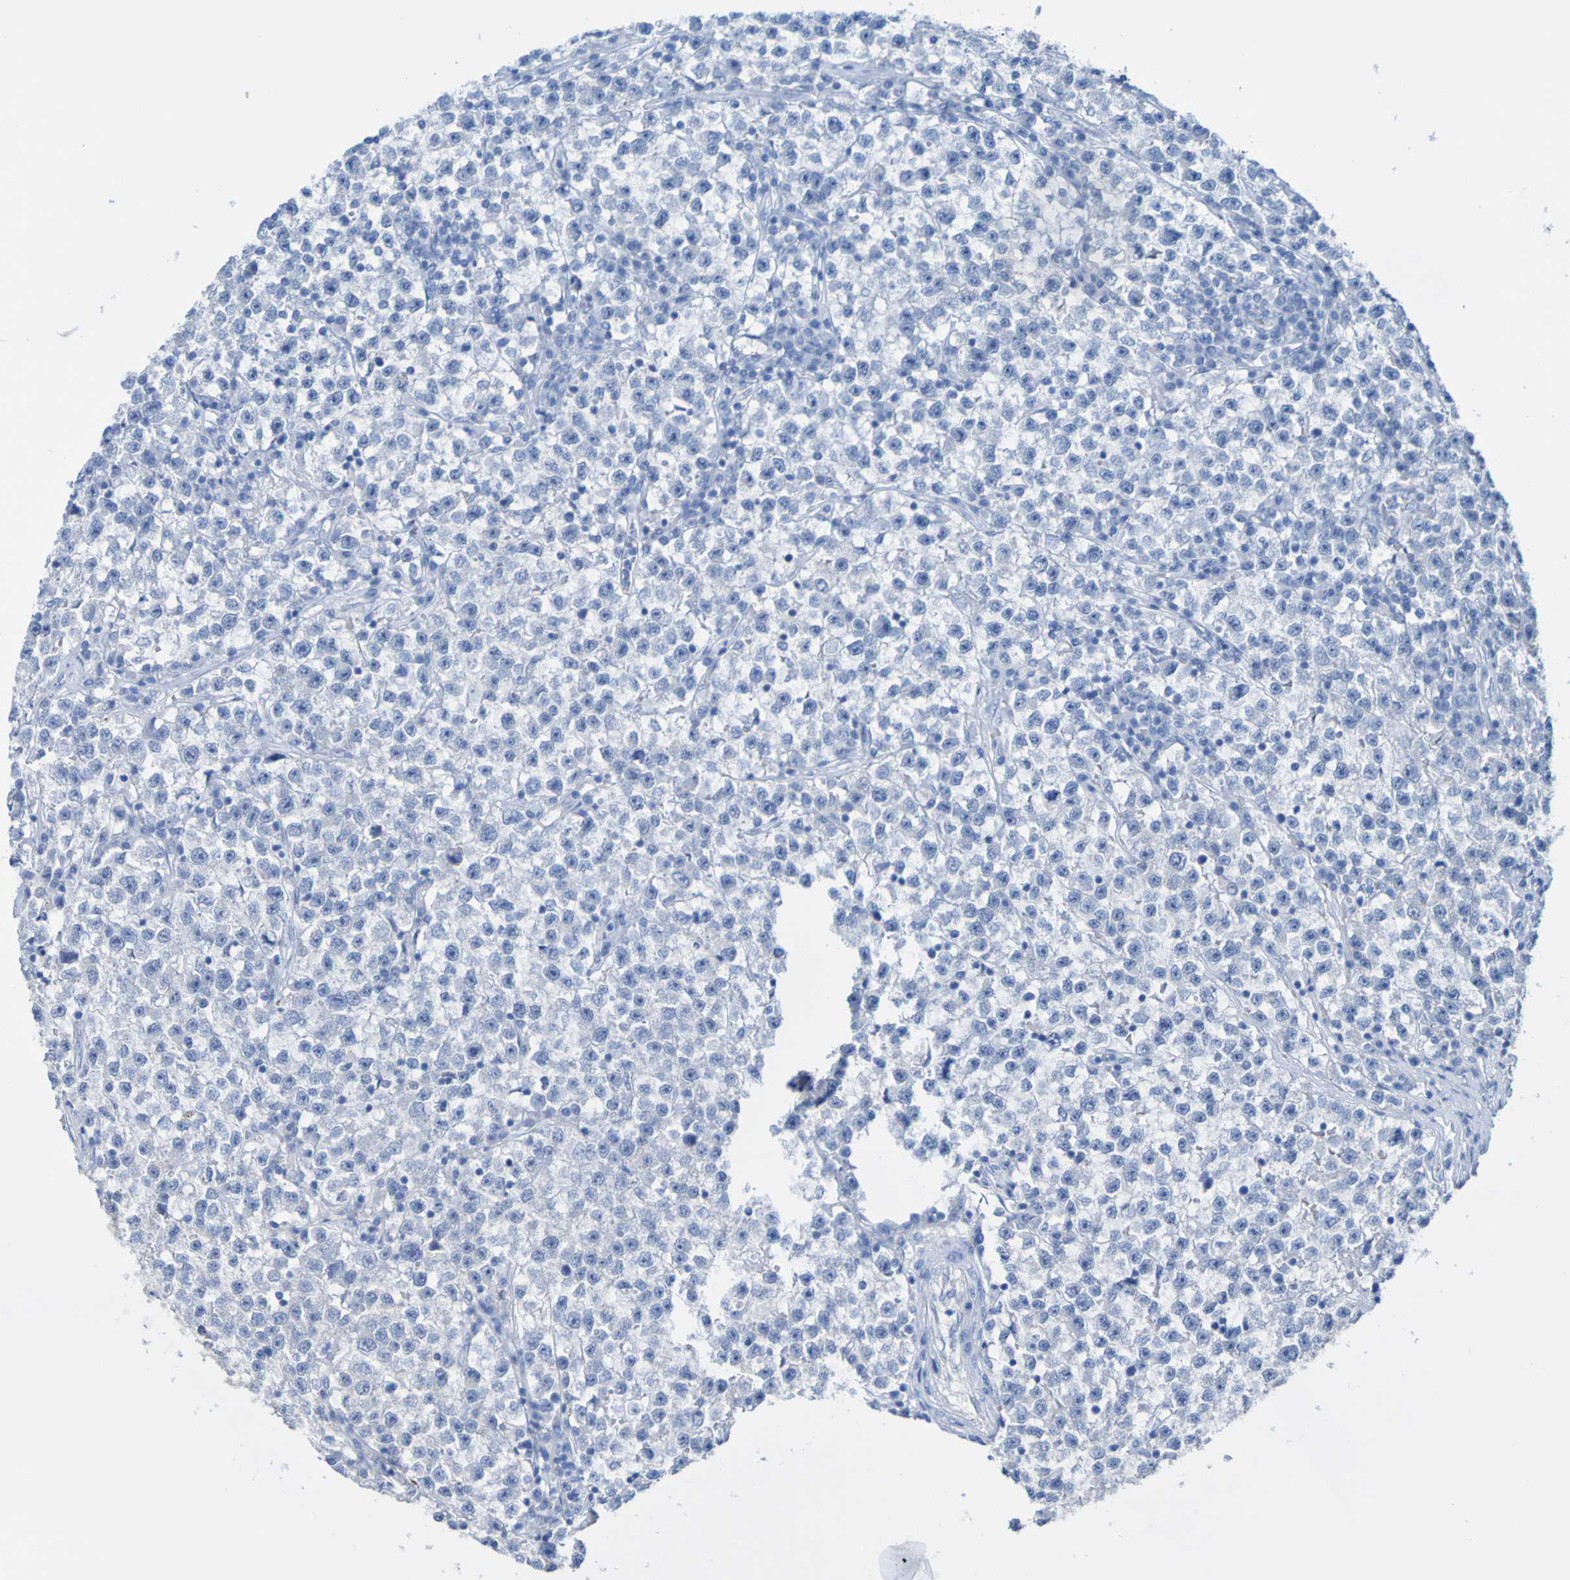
{"staining": {"intensity": "negative", "quantity": "none", "location": "none"}, "tissue": "testis cancer", "cell_type": "Tumor cells", "image_type": "cancer", "snomed": [{"axis": "morphology", "description": "Seminoma, NOS"}, {"axis": "topography", "description": "Testis"}], "caption": "DAB immunohistochemical staining of testis seminoma exhibits no significant staining in tumor cells.", "gene": "ACMSD", "patient": {"sex": "male", "age": 22}}